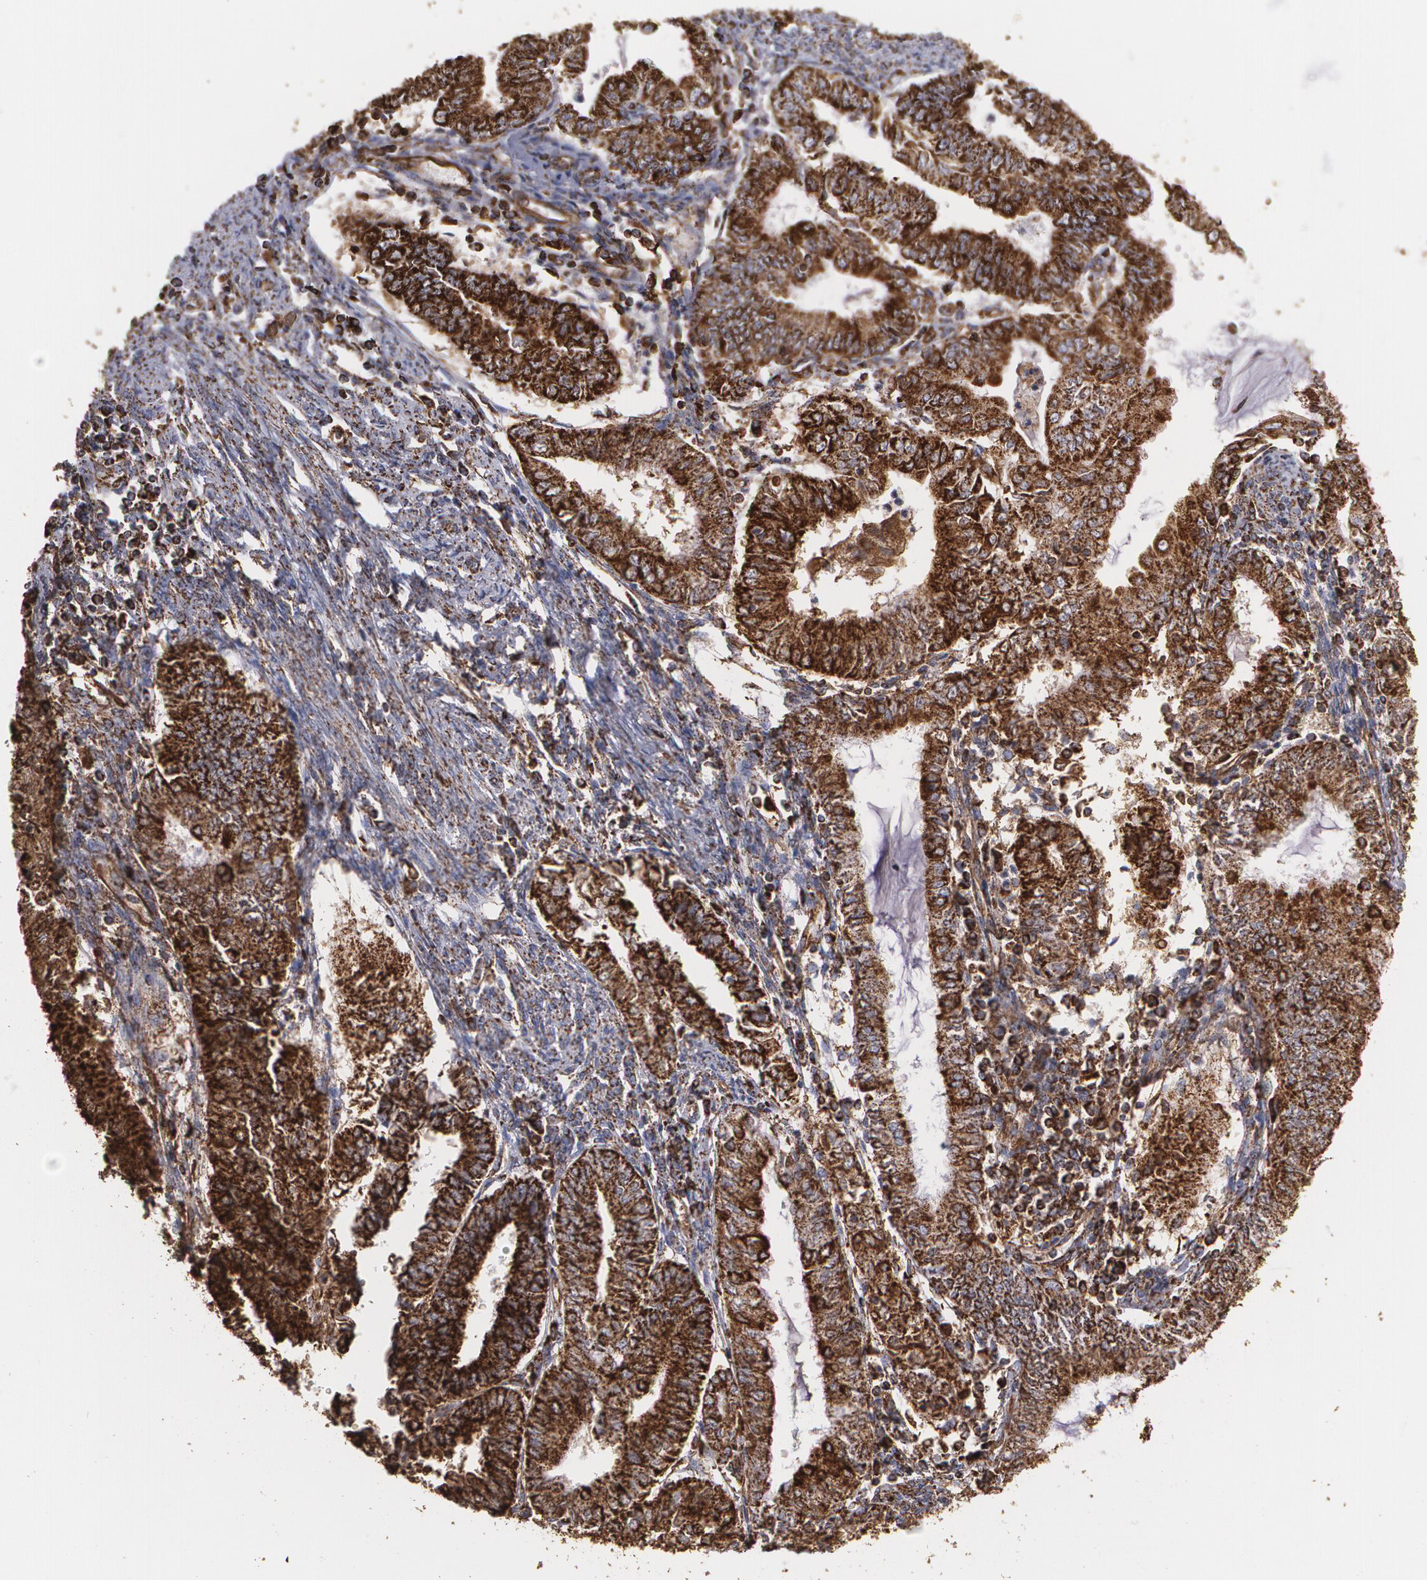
{"staining": {"intensity": "strong", "quantity": ">75%", "location": "cytoplasmic/membranous"}, "tissue": "endometrial cancer", "cell_type": "Tumor cells", "image_type": "cancer", "snomed": [{"axis": "morphology", "description": "Adenocarcinoma, NOS"}, {"axis": "topography", "description": "Endometrium"}], "caption": "Endometrial adenocarcinoma was stained to show a protein in brown. There is high levels of strong cytoplasmic/membranous expression in about >75% of tumor cells.", "gene": "HSPD1", "patient": {"sex": "female", "age": 66}}